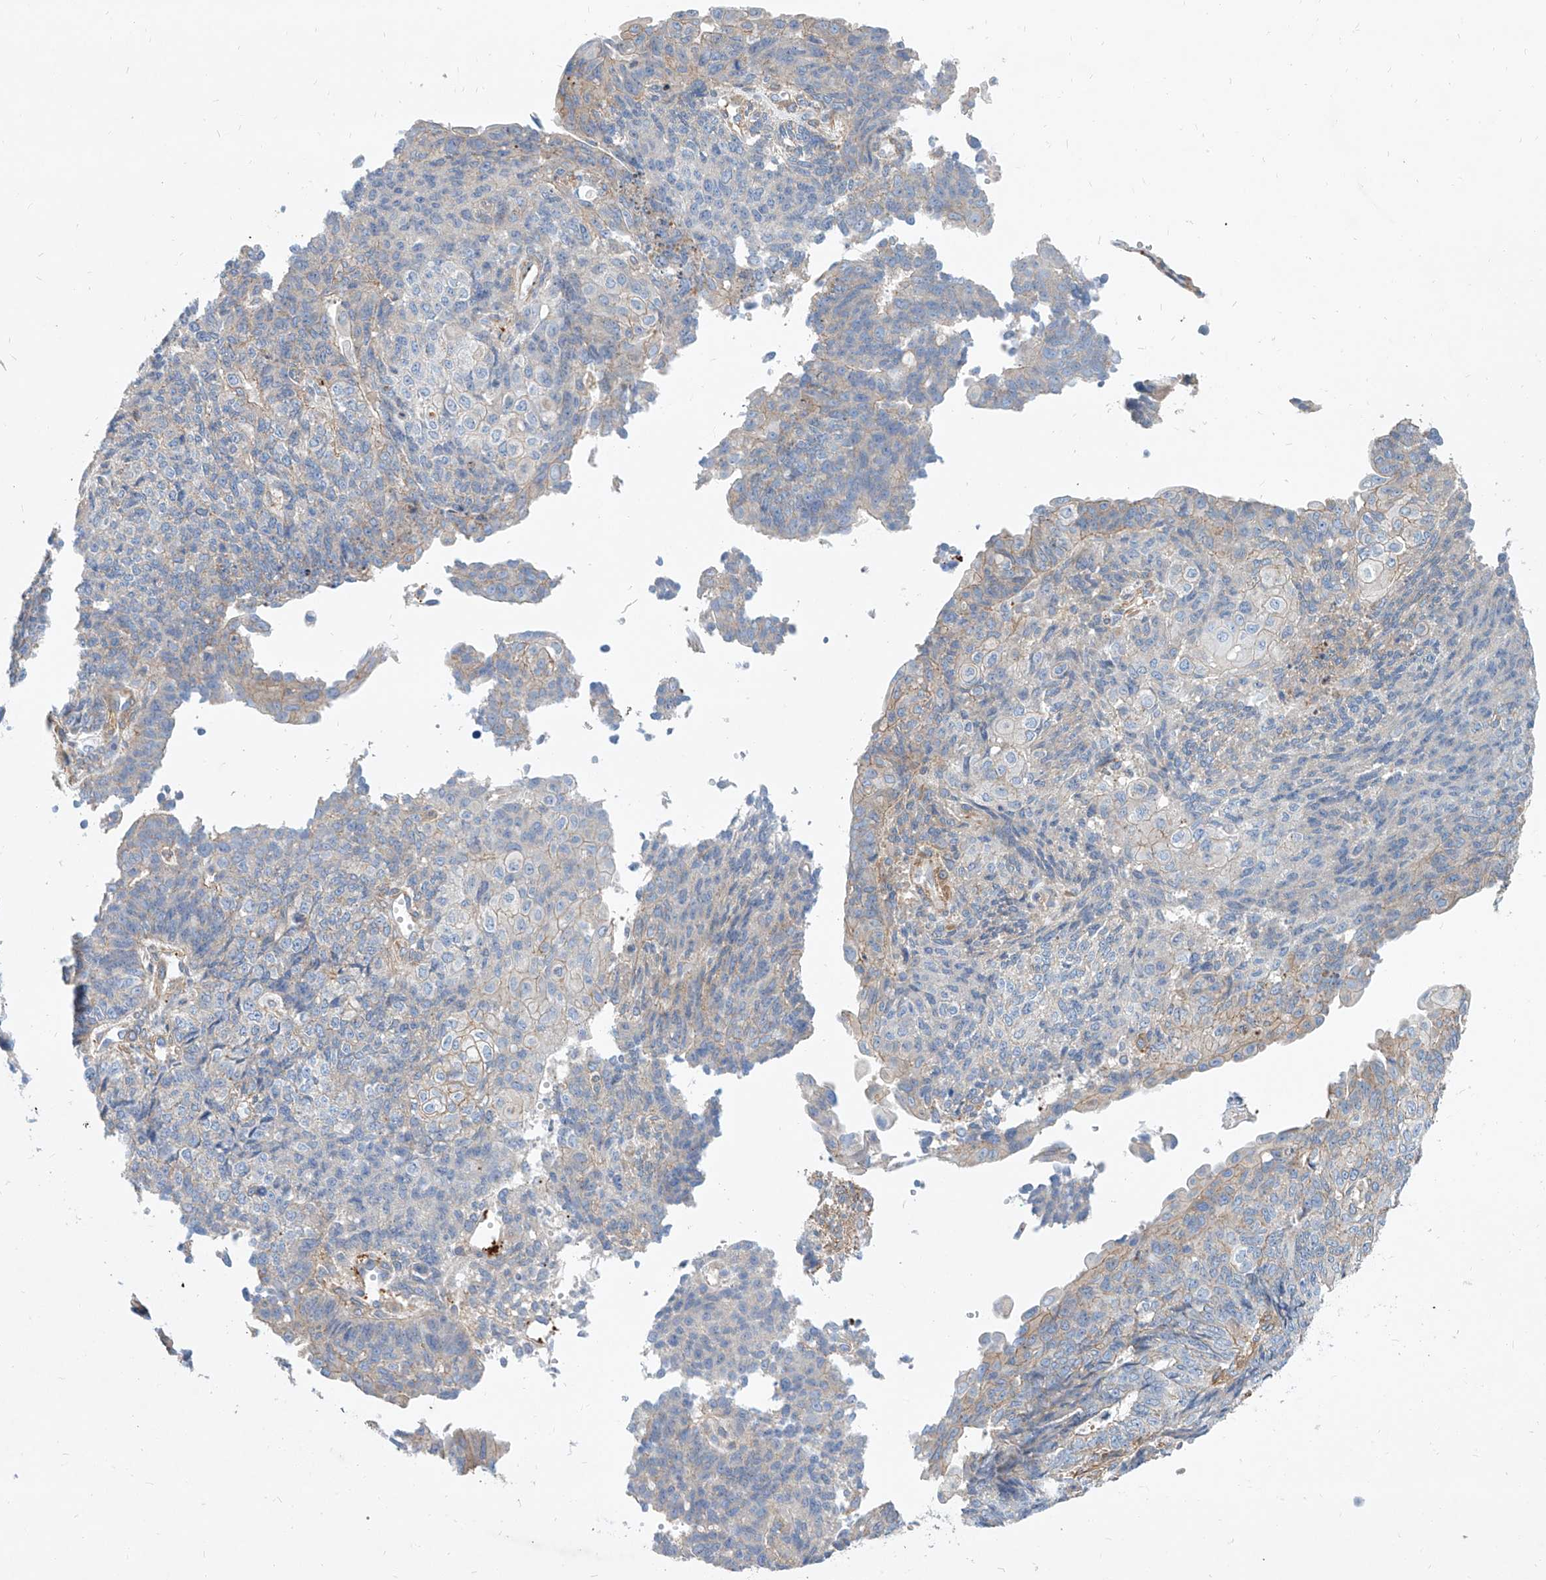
{"staining": {"intensity": "weak", "quantity": "25%-75%", "location": "cytoplasmic/membranous"}, "tissue": "endometrial cancer", "cell_type": "Tumor cells", "image_type": "cancer", "snomed": [{"axis": "morphology", "description": "Adenocarcinoma, NOS"}, {"axis": "topography", "description": "Endometrium"}], "caption": "Immunohistochemical staining of endometrial cancer demonstrates weak cytoplasmic/membranous protein expression in approximately 25%-75% of tumor cells.", "gene": "TAS2R60", "patient": {"sex": "female", "age": 32}}